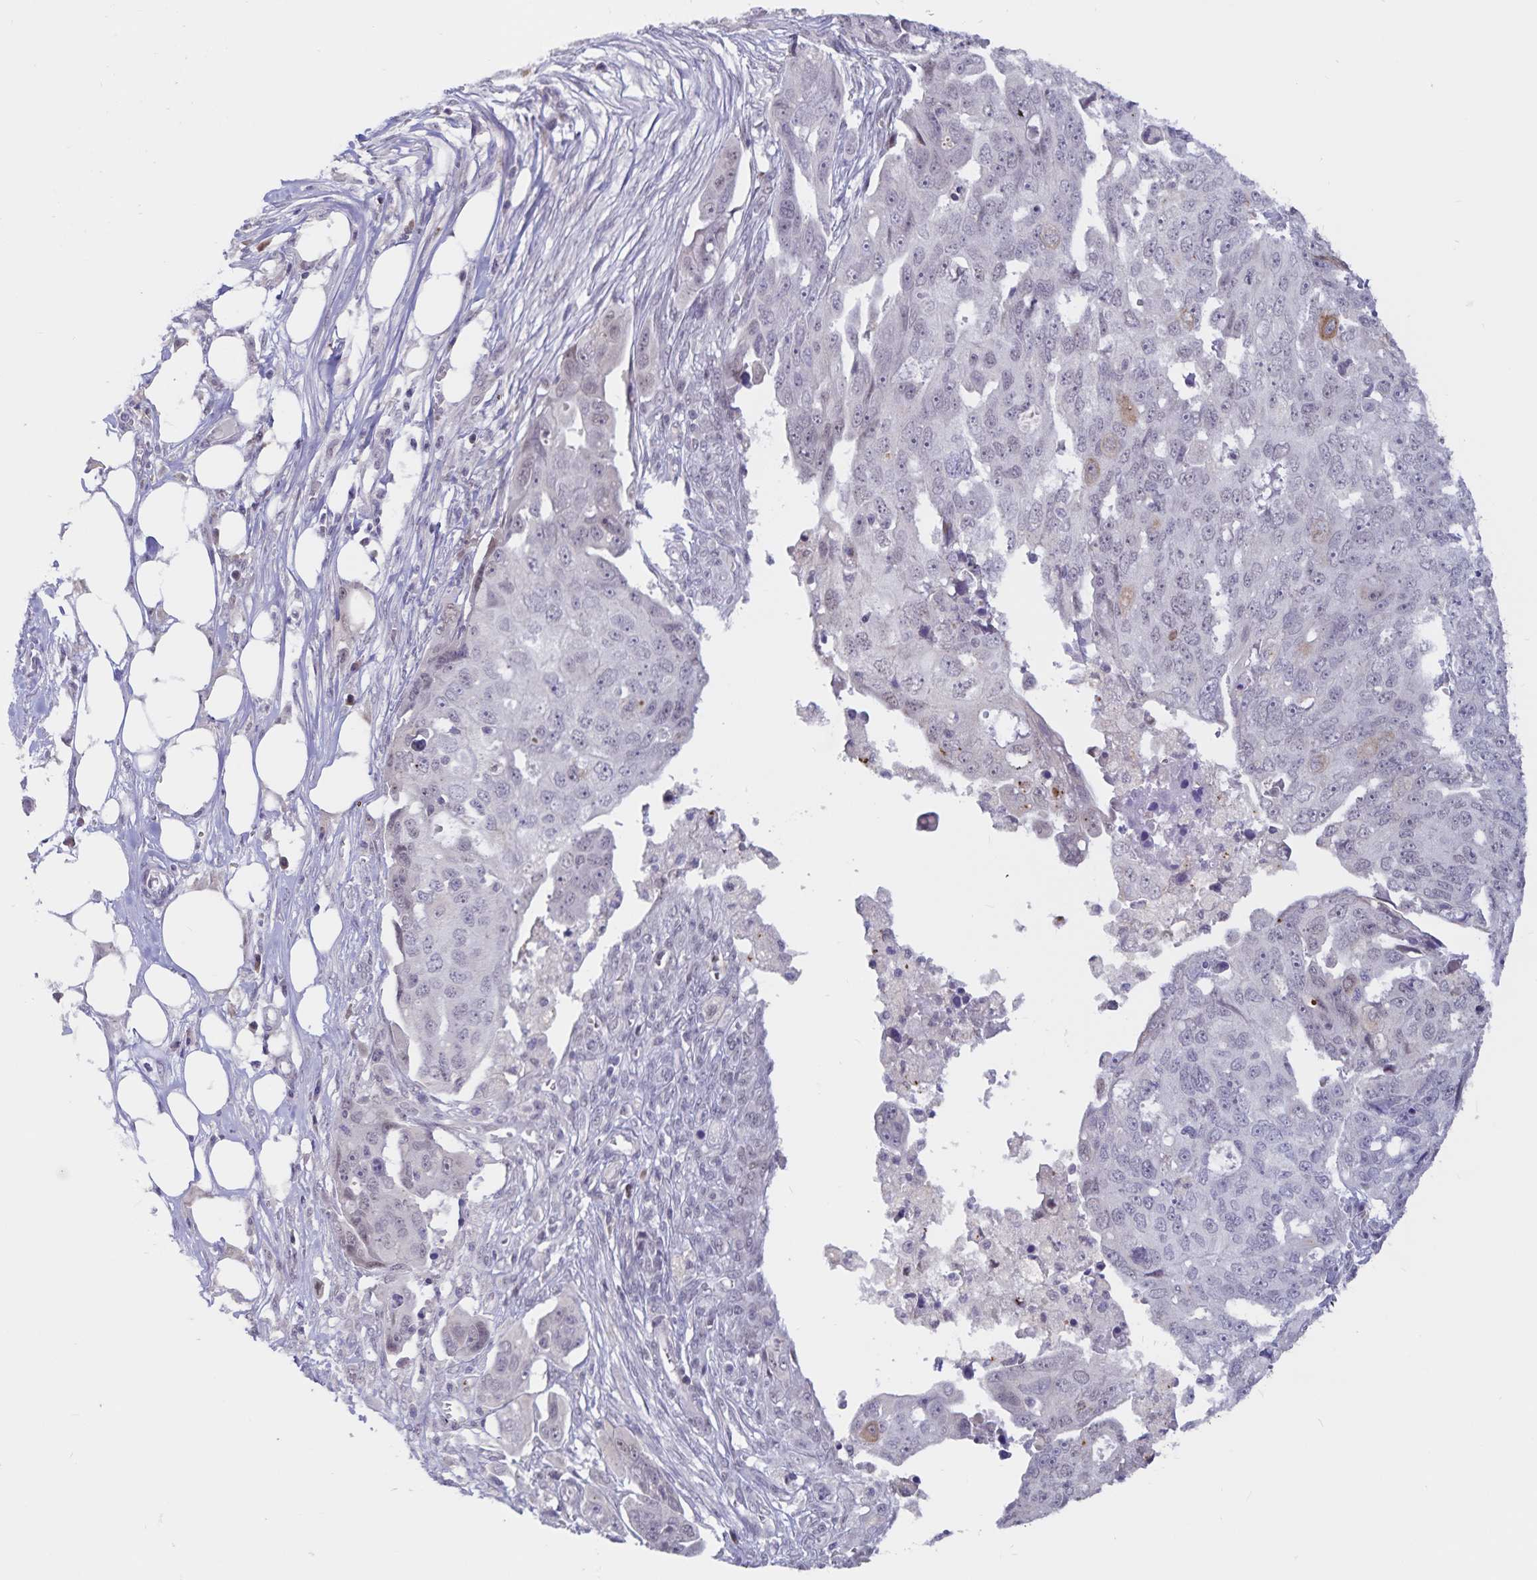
{"staining": {"intensity": "negative", "quantity": "none", "location": "none"}, "tissue": "ovarian cancer", "cell_type": "Tumor cells", "image_type": "cancer", "snomed": [{"axis": "morphology", "description": "Carcinoma, endometroid"}, {"axis": "topography", "description": "Ovary"}], "caption": "Ovarian cancer was stained to show a protein in brown. There is no significant staining in tumor cells.", "gene": "ATP2A2", "patient": {"sex": "female", "age": 70}}